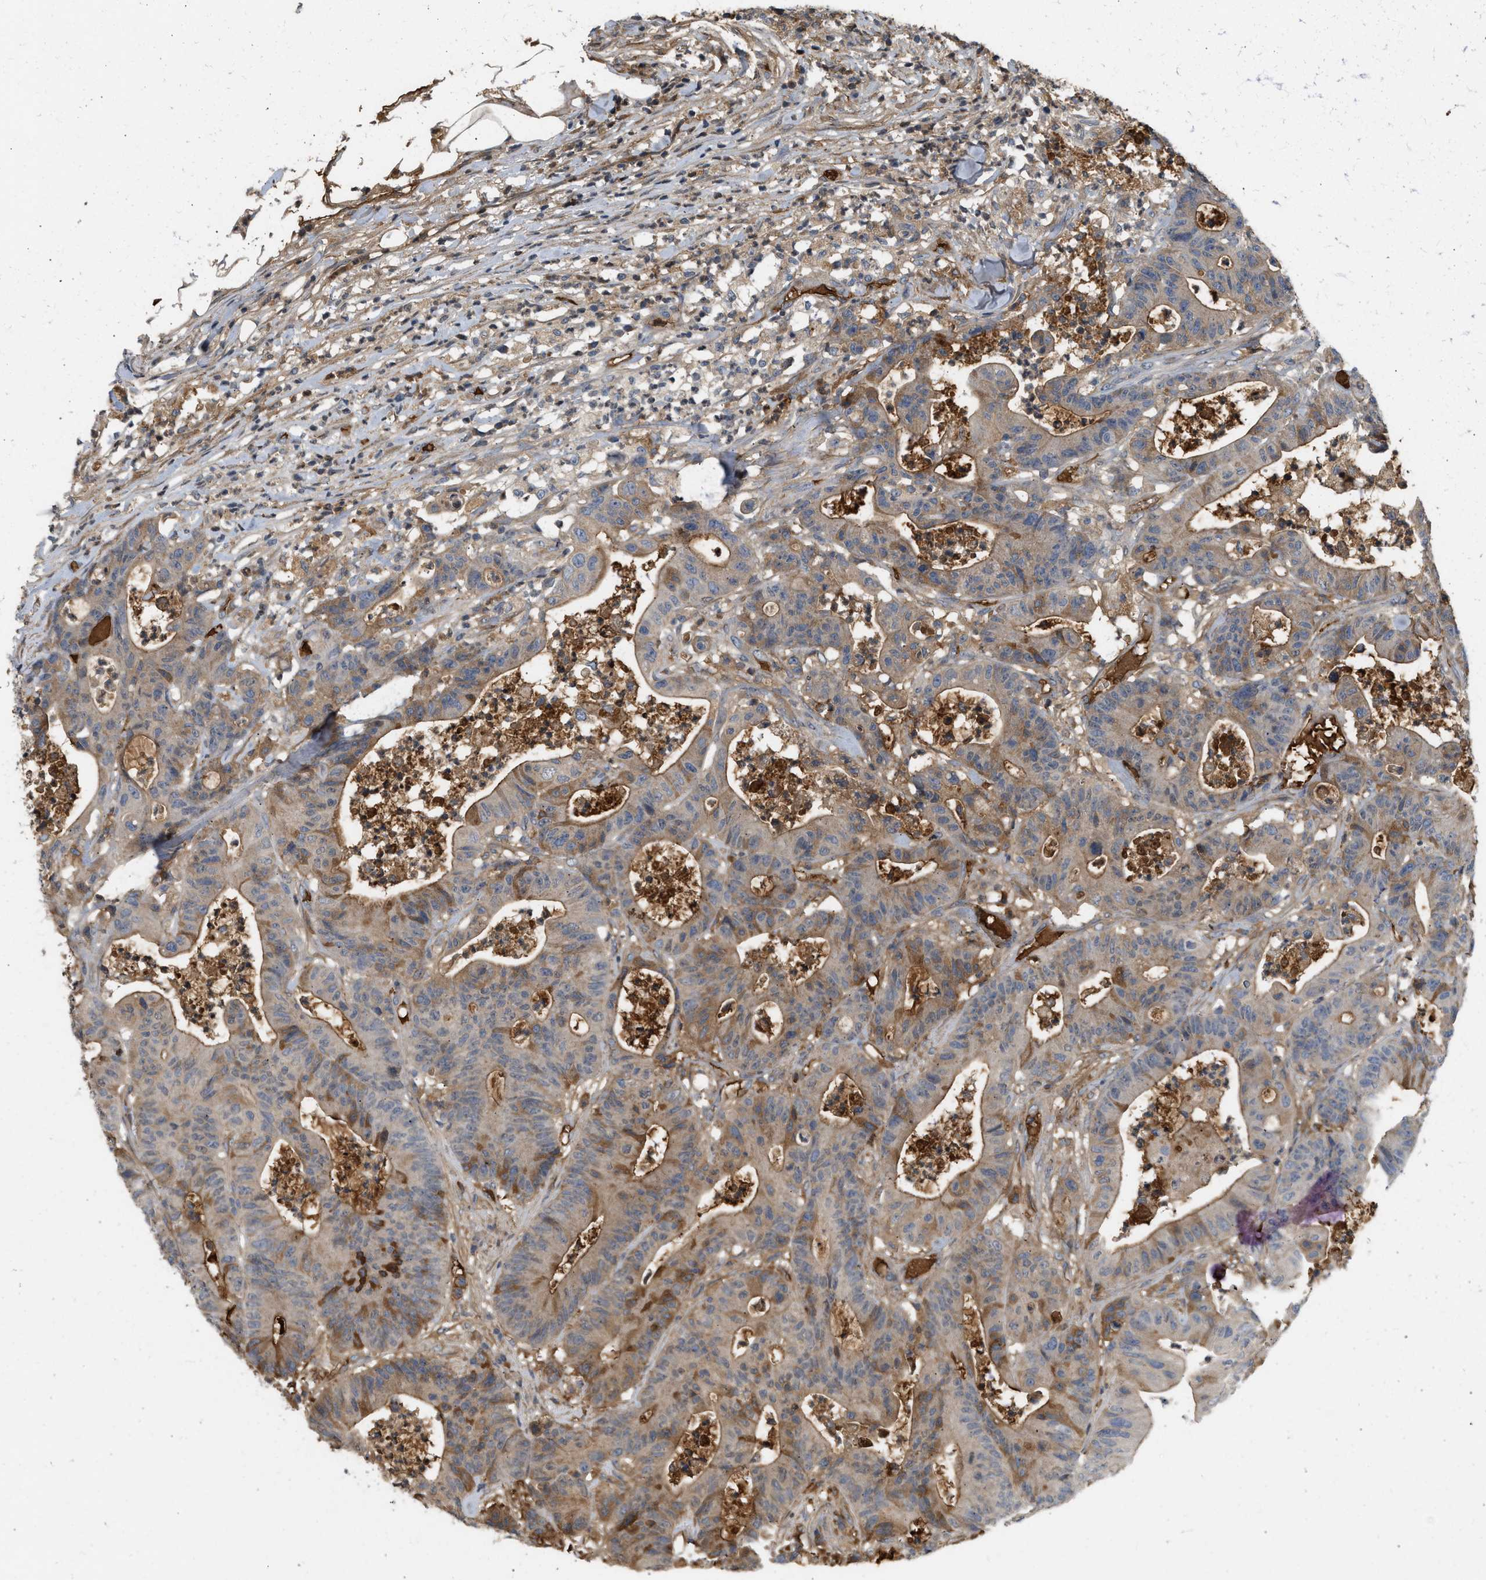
{"staining": {"intensity": "moderate", "quantity": ">75%", "location": "cytoplasmic/membranous"}, "tissue": "colorectal cancer", "cell_type": "Tumor cells", "image_type": "cancer", "snomed": [{"axis": "morphology", "description": "Adenocarcinoma, NOS"}, {"axis": "topography", "description": "Colon"}], "caption": "Approximately >75% of tumor cells in colorectal adenocarcinoma demonstrate moderate cytoplasmic/membranous protein staining as visualized by brown immunohistochemical staining.", "gene": "F8", "patient": {"sex": "female", "age": 84}}